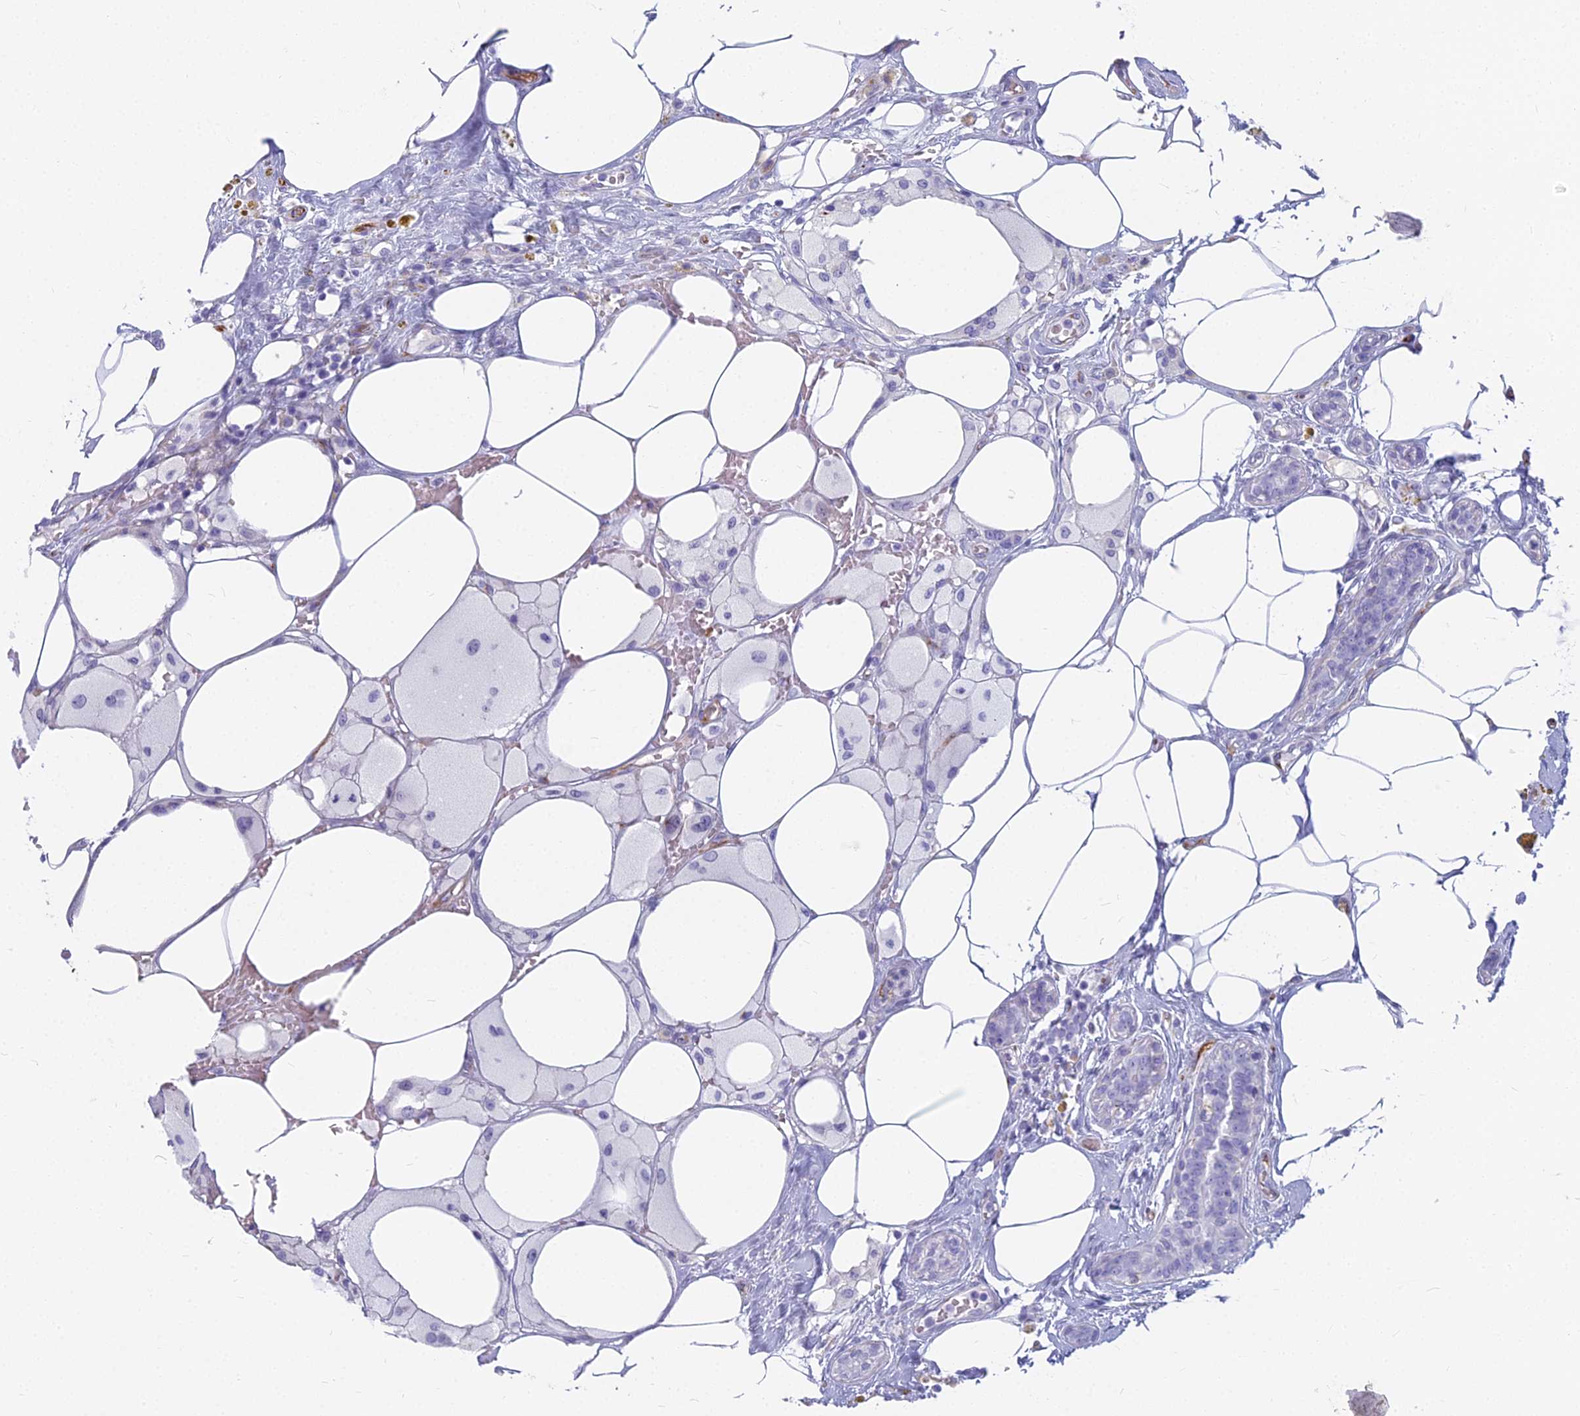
{"staining": {"intensity": "negative", "quantity": "none", "location": "none"}, "tissue": "breast cancer", "cell_type": "Tumor cells", "image_type": "cancer", "snomed": [{"axis": "morphology", "description": "Lobular carcinoma"}, {"axis": "topography", "description": "Breast"}], "caption": "Immunohistochemistry (IHC) image of neoplastic tissue: lobular carcinoma (breast) stained with DAB displays no significant protein staining in tumor cells. (DAB IHC, high magnification).", "gene": "EVI2A", "patient": {"sex": "female", "age": 58}}